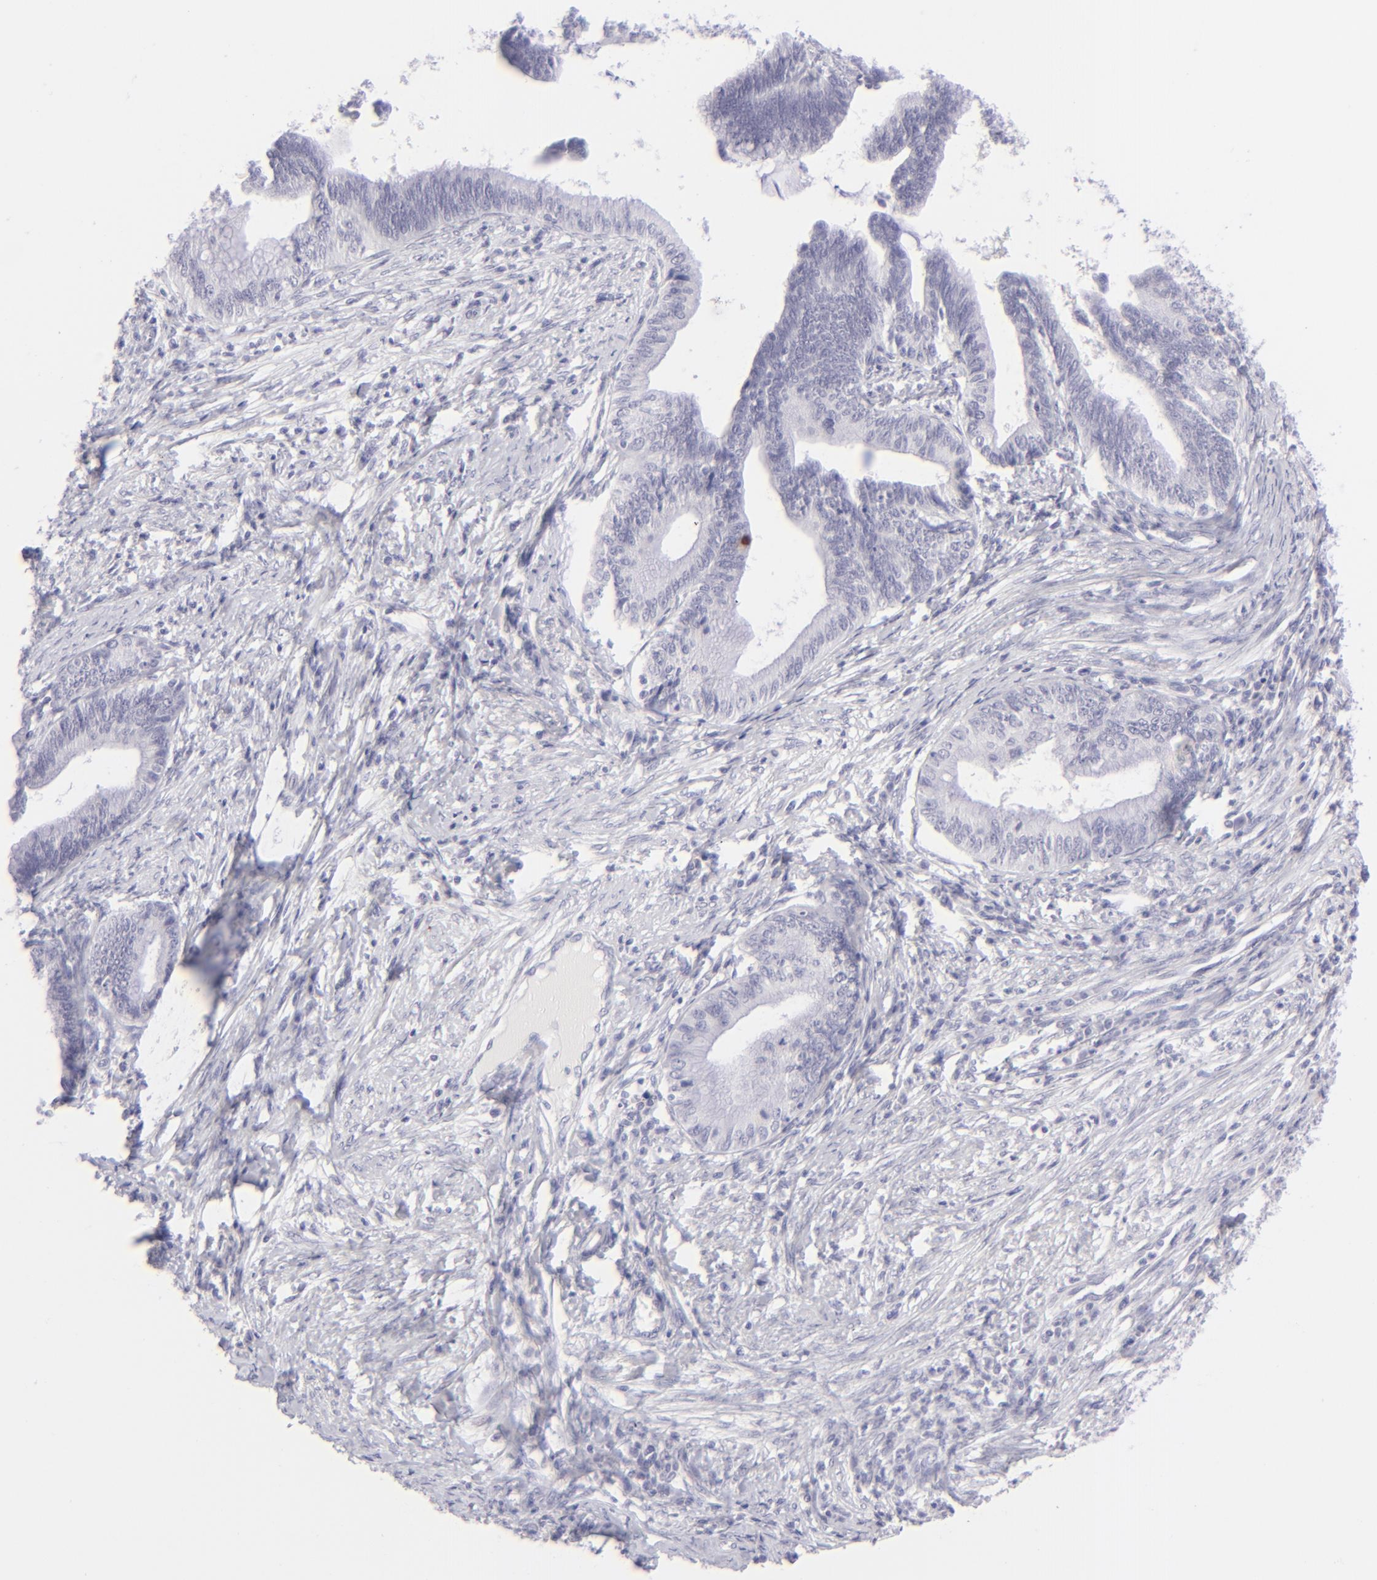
{"staining": {"intensity": "negative", "quantity": "none", "location": "none"}, "tissue": "cervical cancer", "cell_type": "Tumor cells", "image_type": "cancer", "snomed": [{"axis": "morphology", "description": "Adenocarcinoma, NOS"}, {"axis": "topography", "description": "Cervix"}], "caption": "This is an immunohistochemistry photomicrograph of cervical cancer. There is no staining in tumor cells.", "gene": "FCER2", "patient": {"sex": "female", "age": 36}}